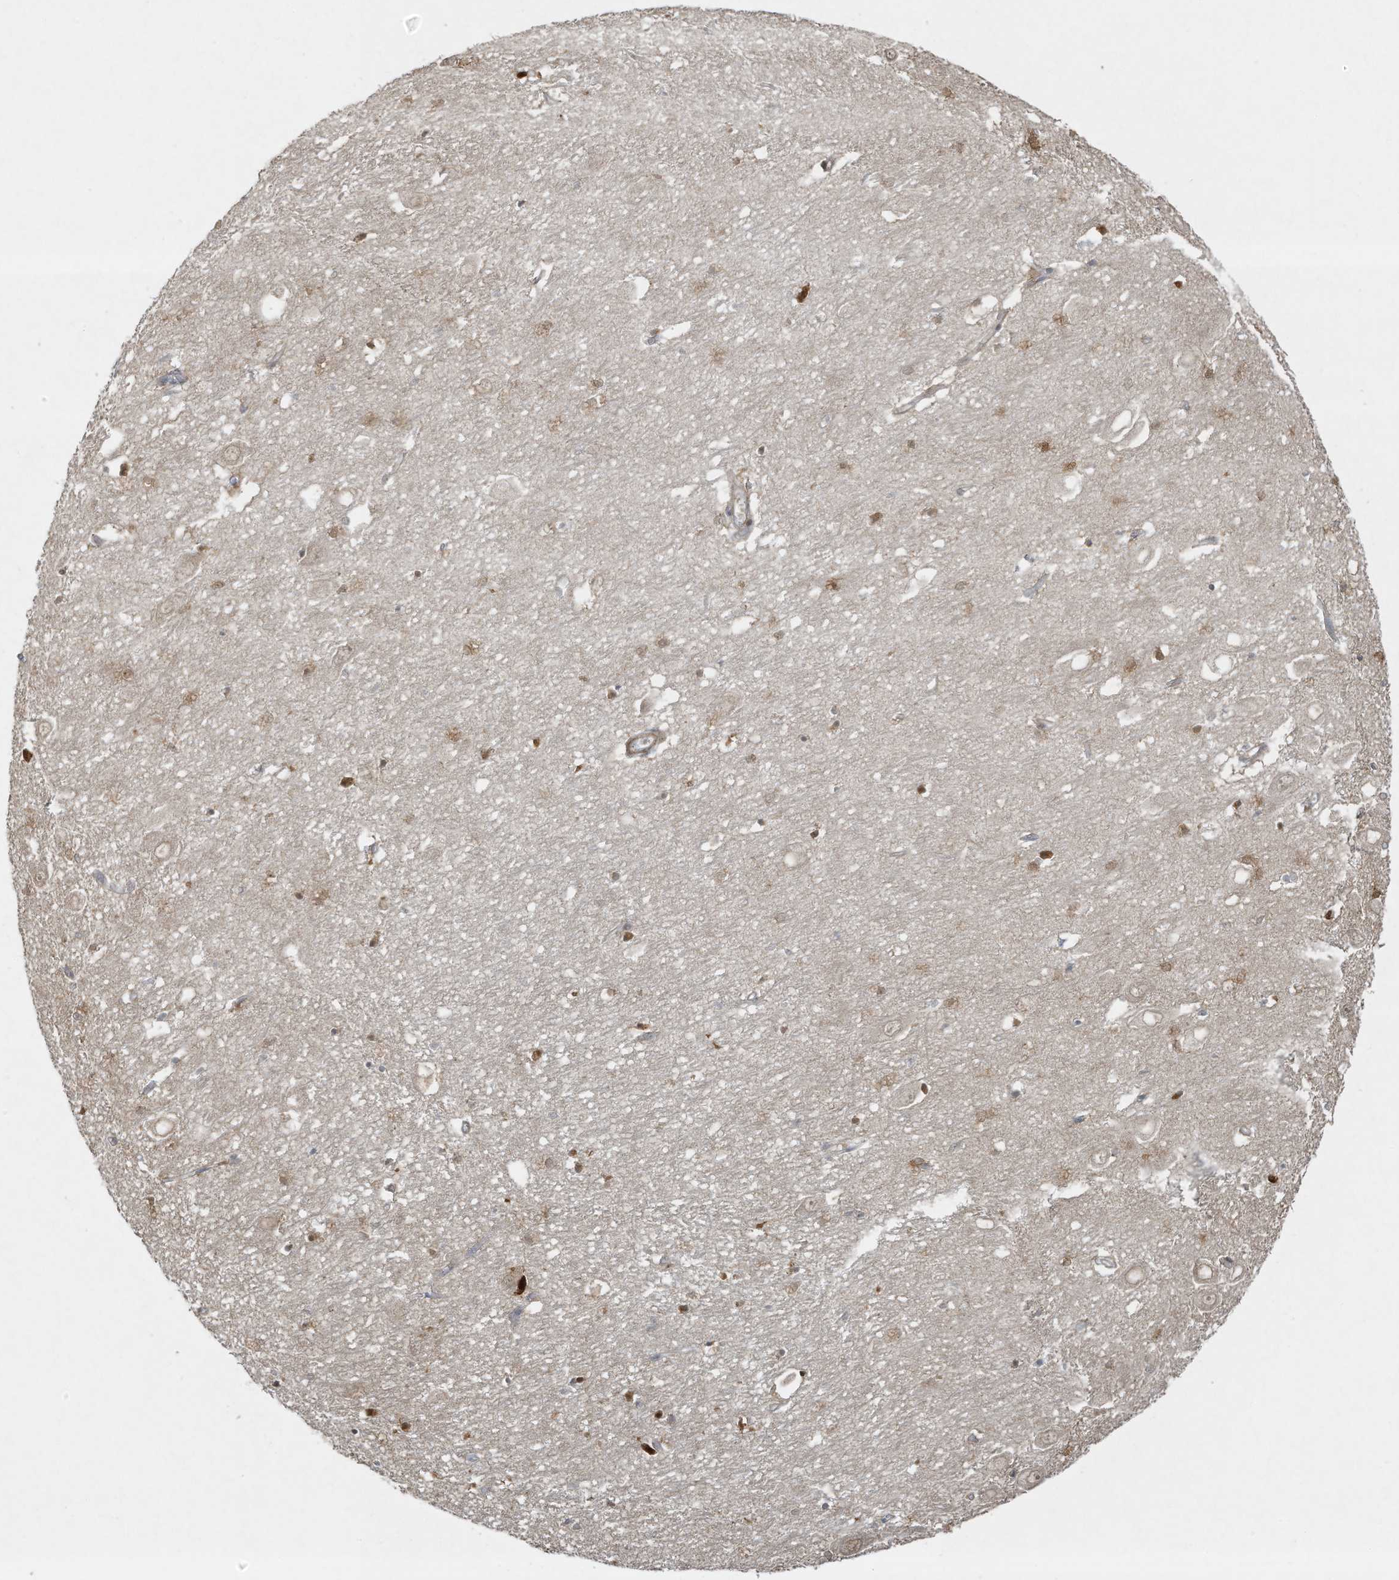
{"staining": {"intensity": "moderate", "quantity": "<25%", "location": "nuclear"}, "tissue": "hippocampus", "cell_type": "Glial cells", "image_type": "normal", "snomed": [{"axis": "morphology", "description": "Normal tissue, NOS"}, {"axis": "topography", "description": "Hippocampus"}], "caption": "Immunohistochemistry (IHC) of benign hippocampus displays low levels of moderate nuclear positivity in about <25% of glial cells.", "gene": "ZNF263", "patient": {"sex": "female", "age": 64}}